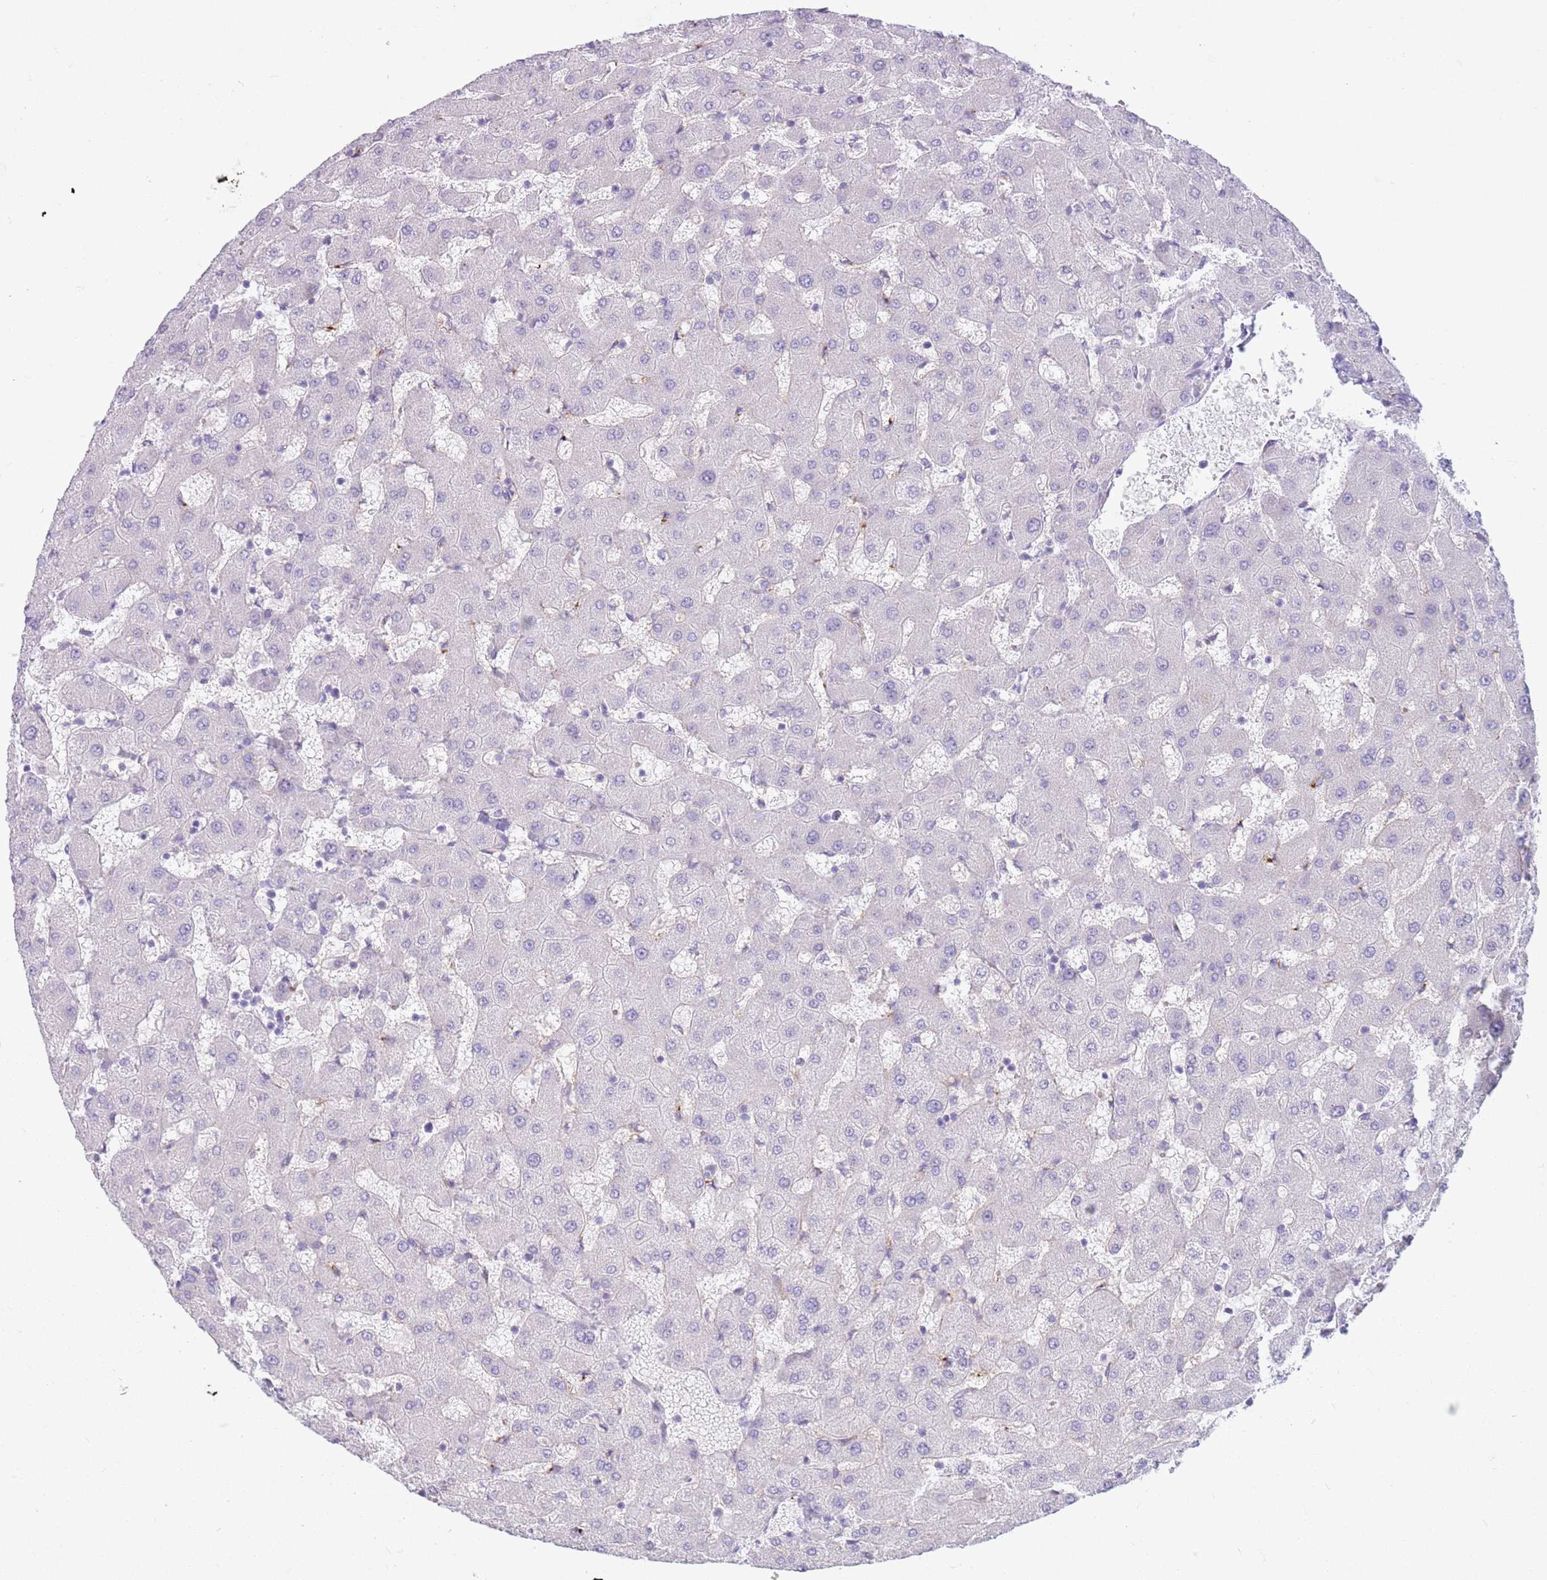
{"staining": {"intensity": "negative", "quantity": "none", "location": "none"}, "tissue": "liver", "cell_type": "Cholangiocytes", "image_type": "normal", "snomed": [{"axis": "morphology", "description": "Normal tissue, NOS"}, {"axis": "topography", "description": "Liver"}], "caption": "DAB (3,3'-diaminobenzidine) immunohistochemical staining of normal human liver demonstrates no significant positivity in cholangiocytes.", "gene": "SNX6", "patient": {"sex": "female", "age": 63}}